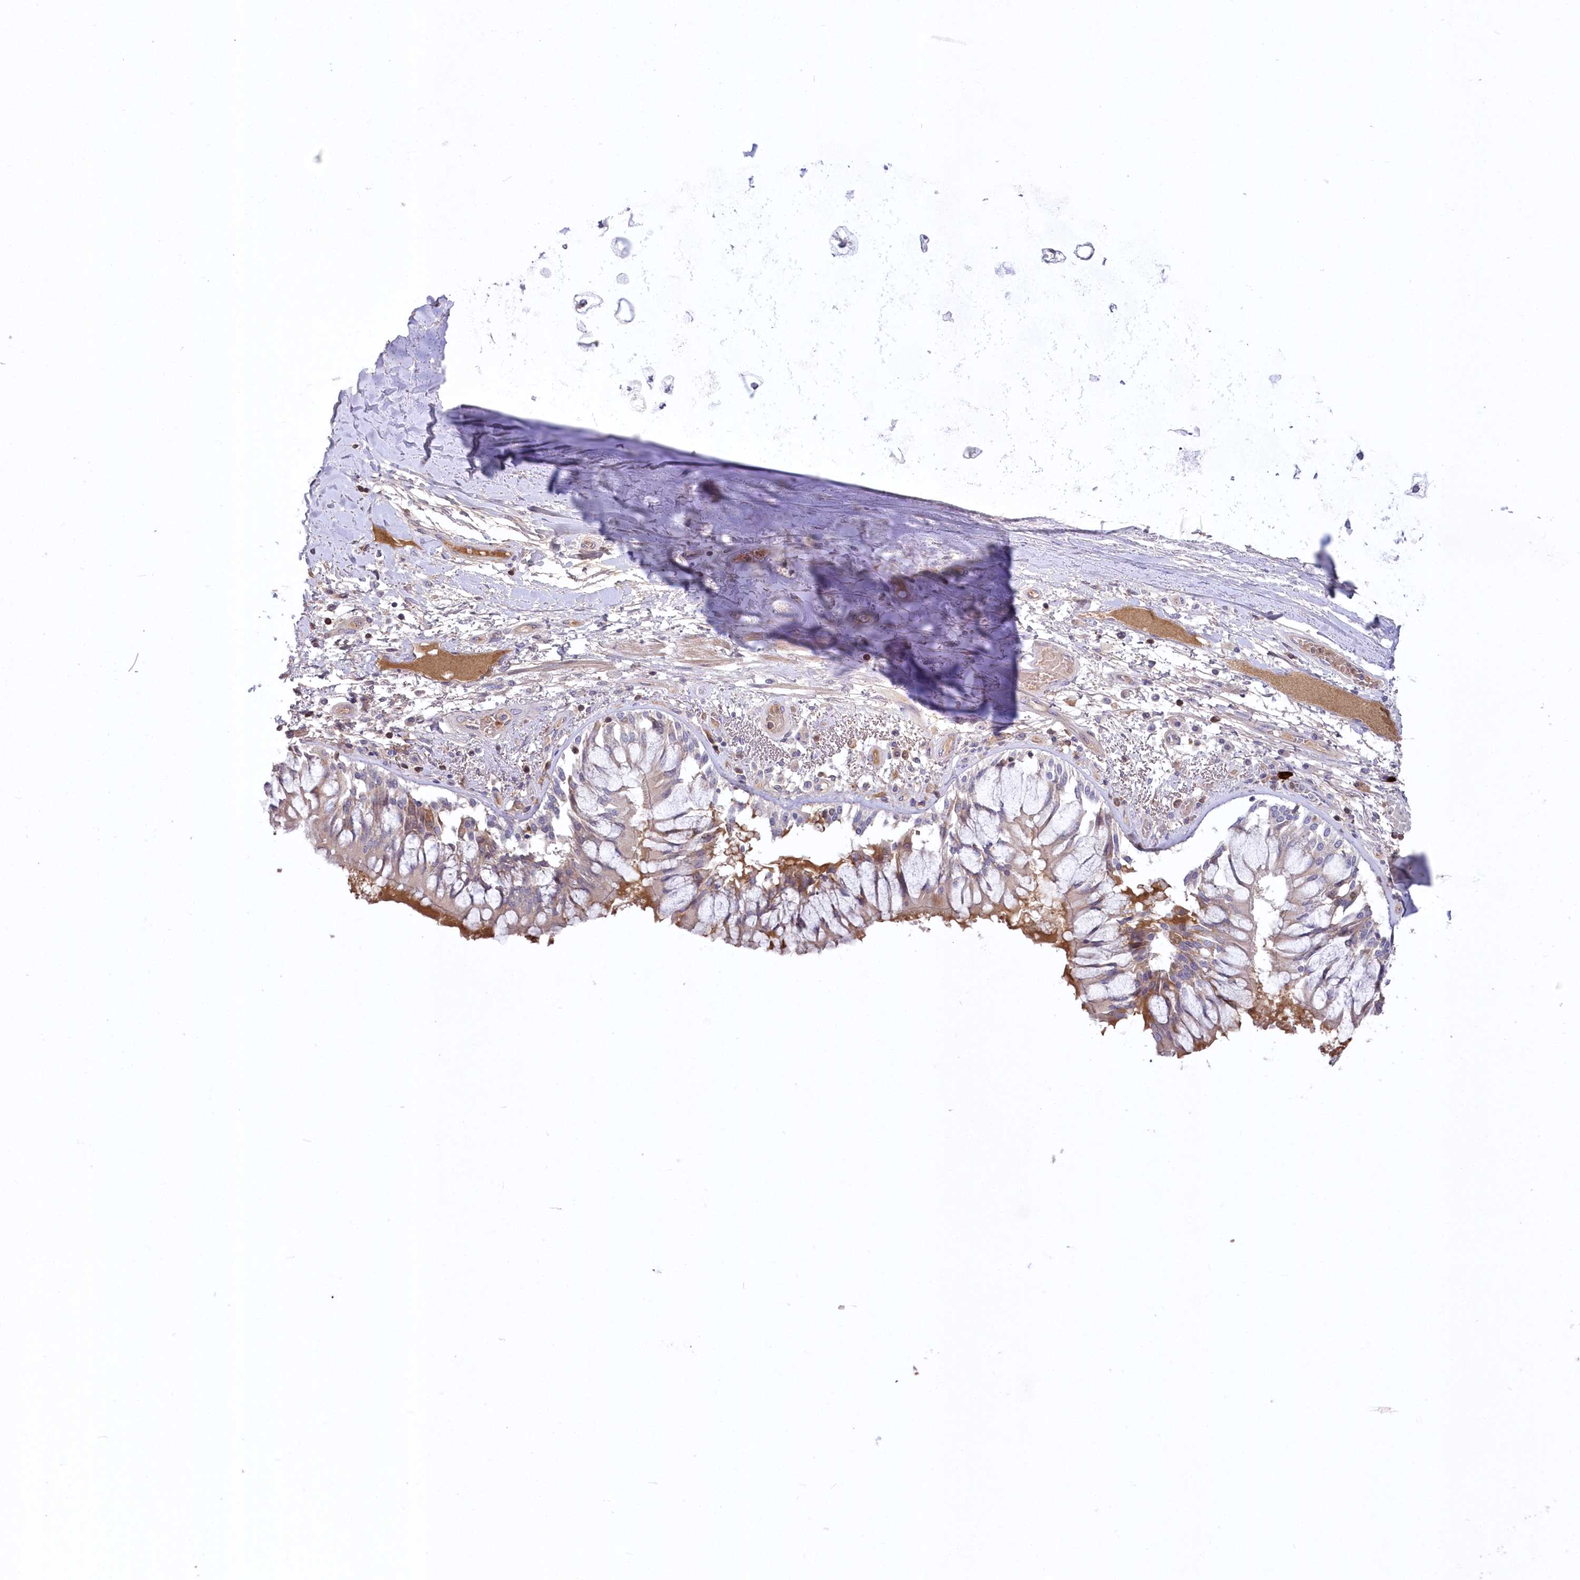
{"staining": {"intensity": "negative", "quantity": "none", "location": "none"}, "tissue": "adipose tissue", "cell_type": "Adipocytes", "image_type": "normal", "snomed": [{"axis": "morphology", "description": "Normal tissue, NOS"}, {"axis": "topography", "description": "Cartilage tissue"}, {"axis": "topography", "description": "Bronchus"}, {"axis": "topography", "description": "Lung"}, {"axis": "topography", "description": "Peripheral nerve tissue"}], "caption": "Immunohistochemical staining of normal adipose tissue displays no significant staining in adipocytes.", "gene": "WBP1L", "patient": {"sex": "female", "age": 49}}